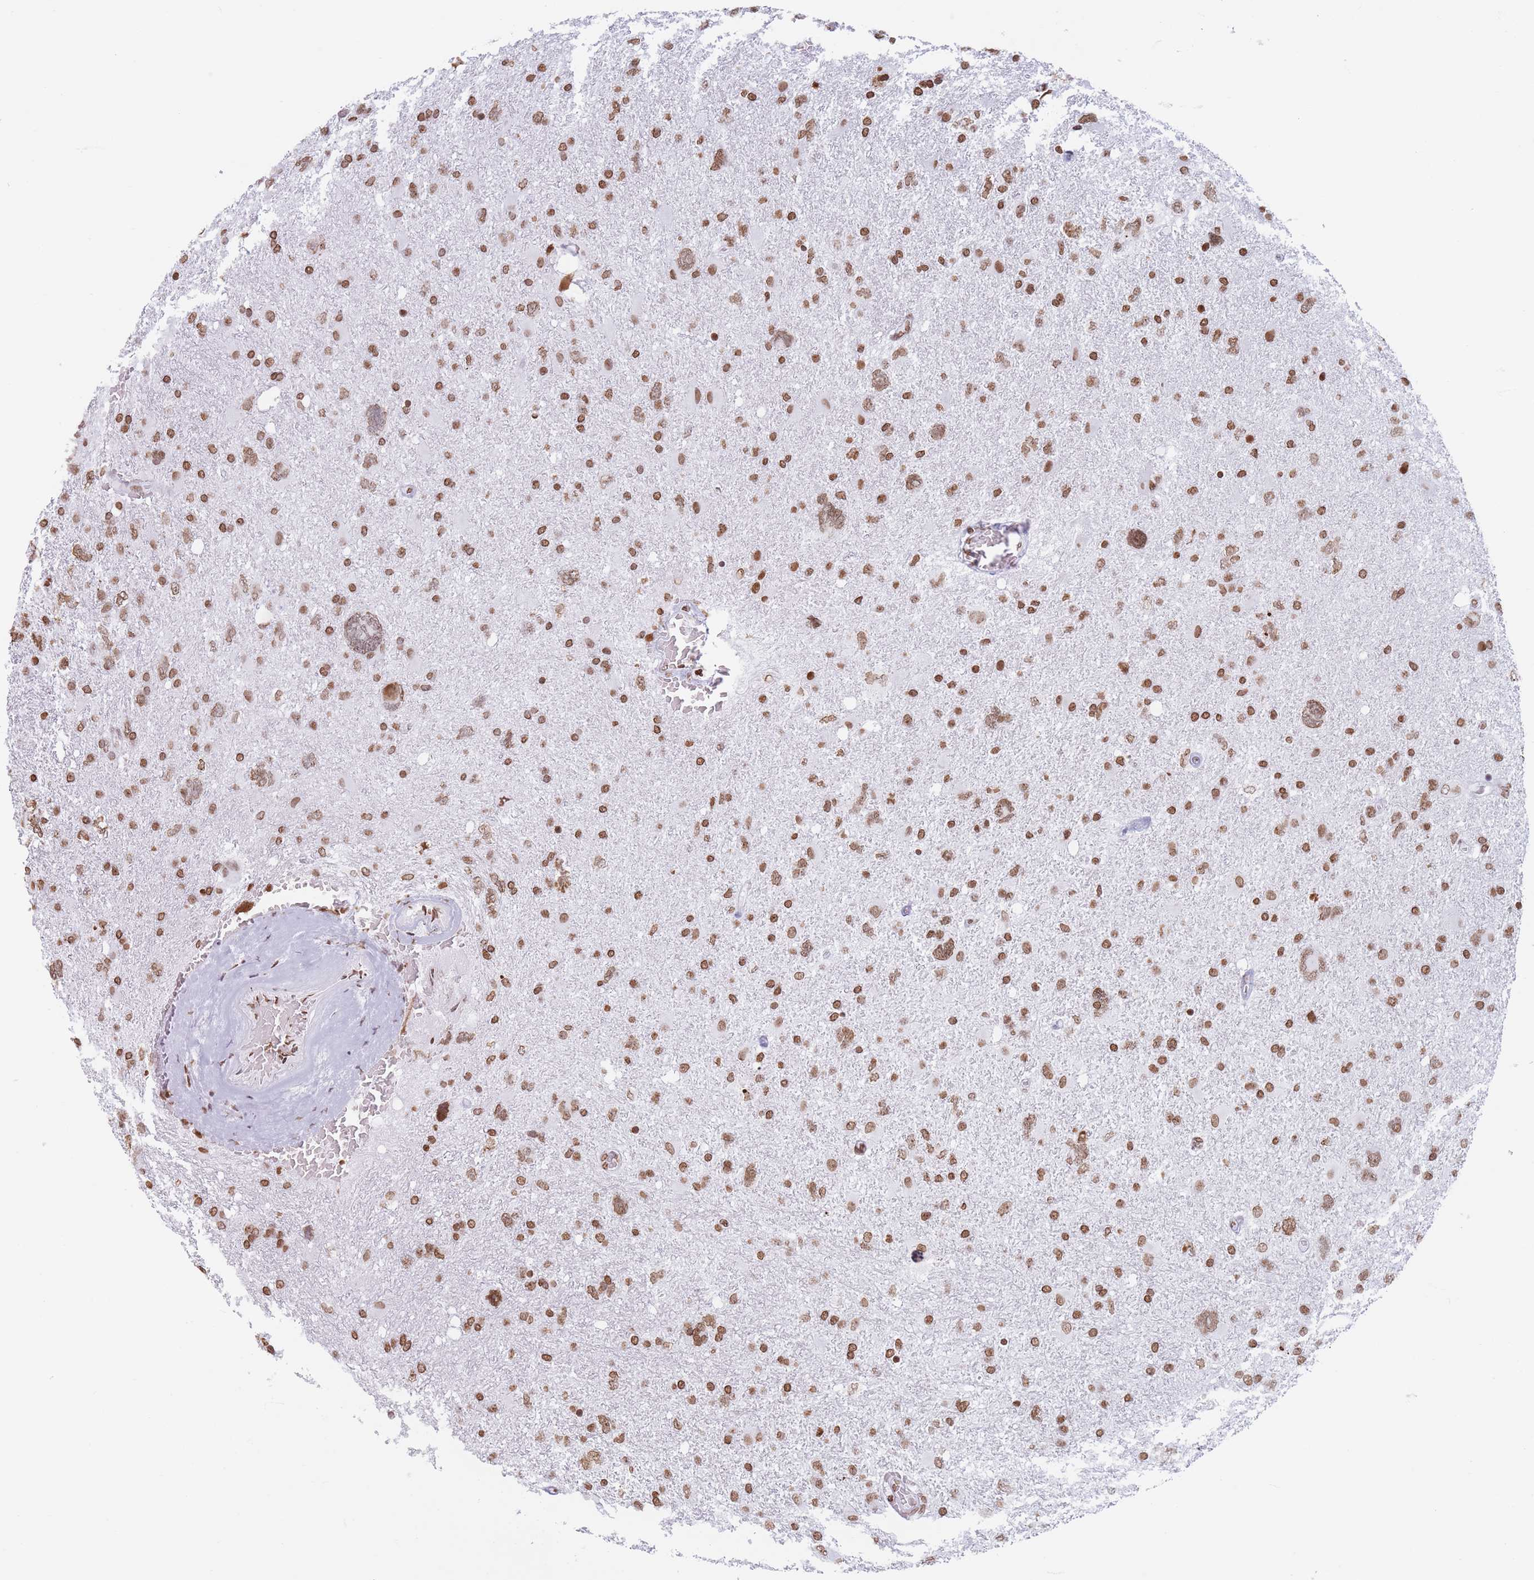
{"staining": {"intensity": "moderate", "quantity": ">75%", "location": "nuclear"}, "tissue": "glioma", "cell_type": "Tumor cells", "image_type": "cancer", "snomed": [{"axis": "morphology", "description": "Glioma, malignant, High grade"}, {"axis": "topography", "description": "Brain"}], "caption": "The photomicrograph reveals immunohistochemical staining of malignant glioma (high-grade). There is moderate nuclear staining is identified in about >75% of tumor cells.", "gene": "RYK", "patient": {"sex": "male", "age": 61}}